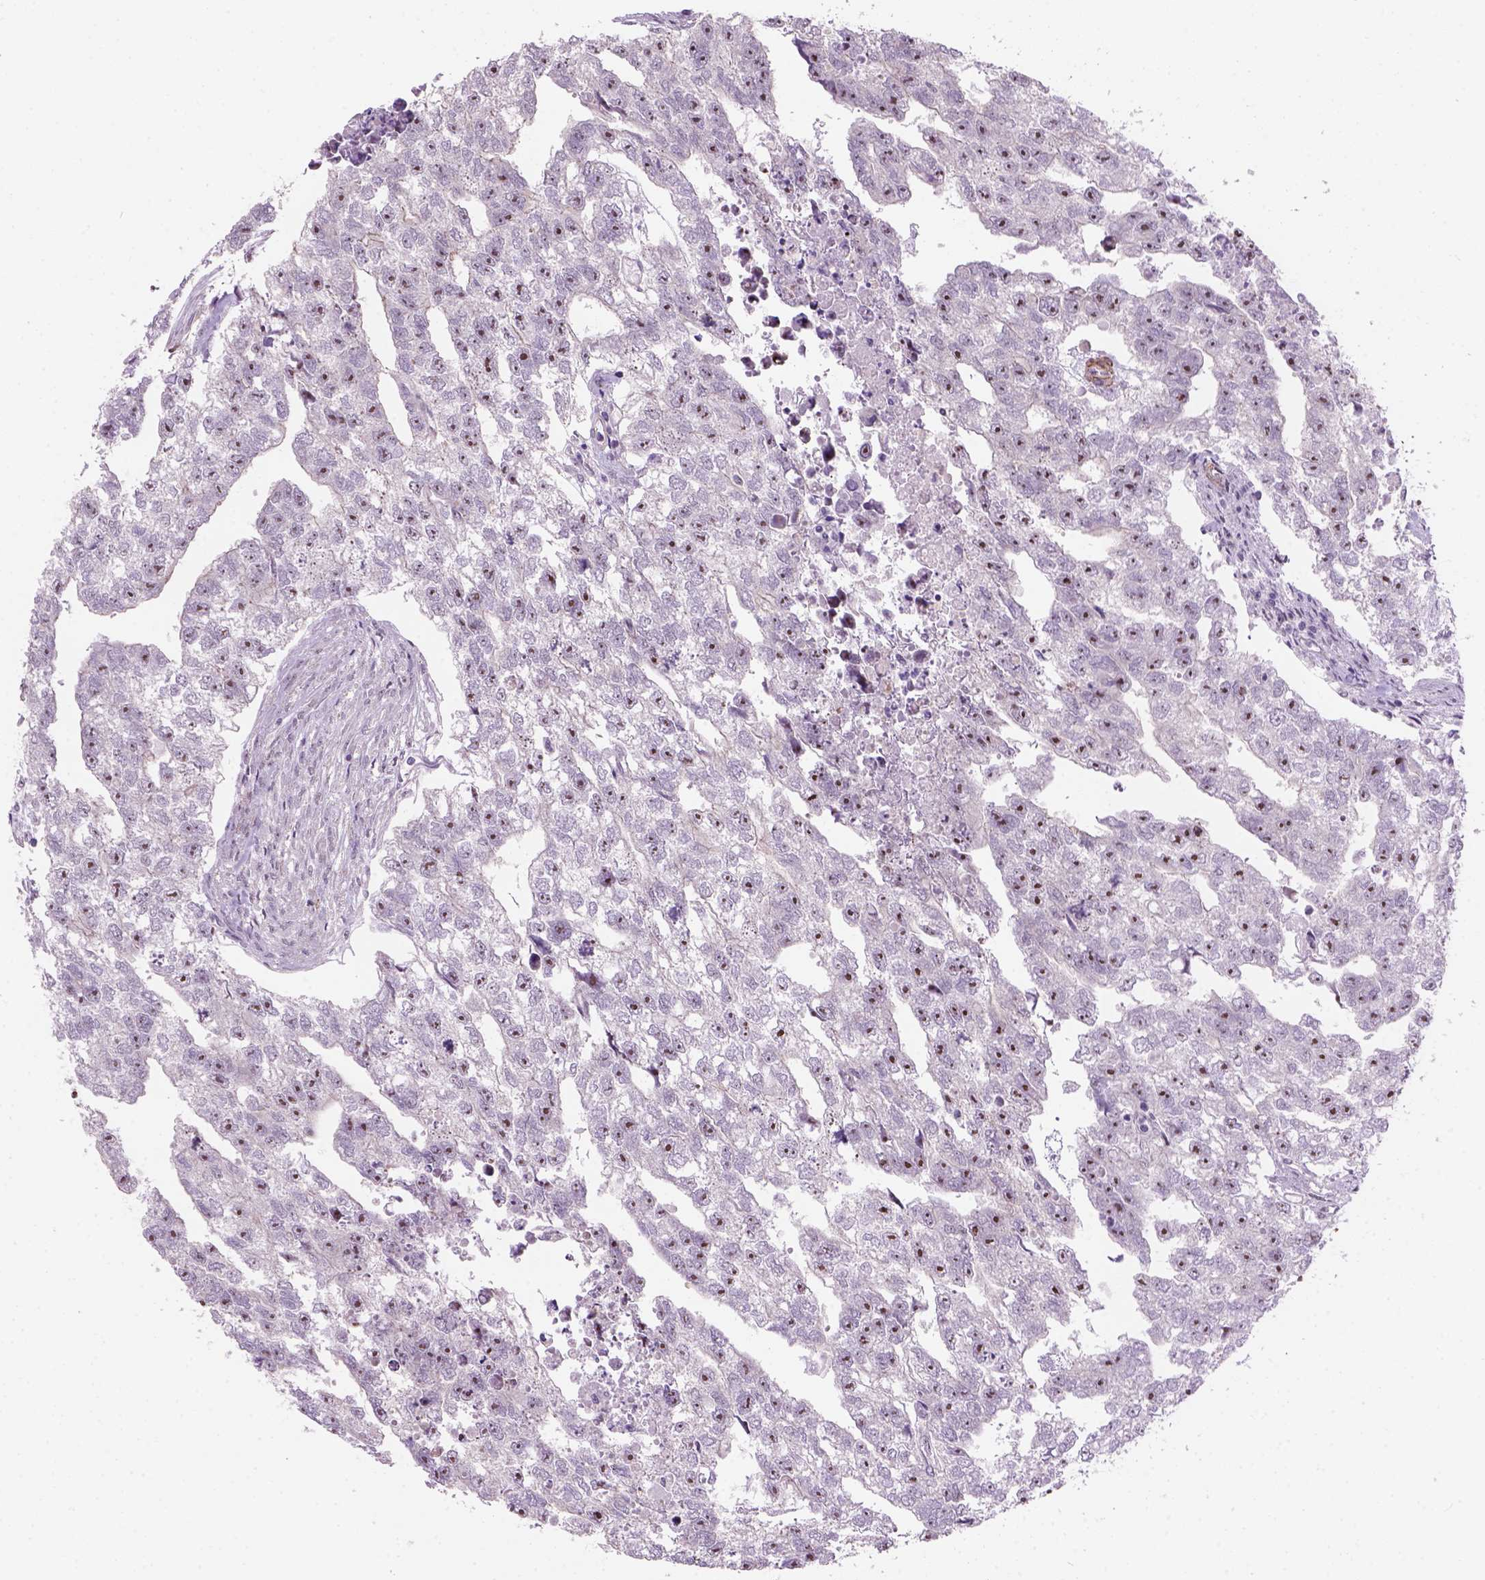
{"staining": {"intensity": "moderate", "quantity": ">75%", "location": "nuclear"}, "tissue": "testis cancer", "cell_type": "Tumor cells", "image_type": "cancer", "snomed": [{"axis": "morphology", "description": "Carcinoma, Embryonal, NOS"}, {"axis": "morphology", "description": "Teratoma, malignant, NOS"}, {"axis": "topography", "description": "Testis"}], "caption": "Moderate nuclear staining for a protein is identified in approximately >75% of tumor cells of testis malignant teratoma using immunohistochemistry (IHC).", "gene": "RRS1", "patient": {"sex": "male", "age": 44}}